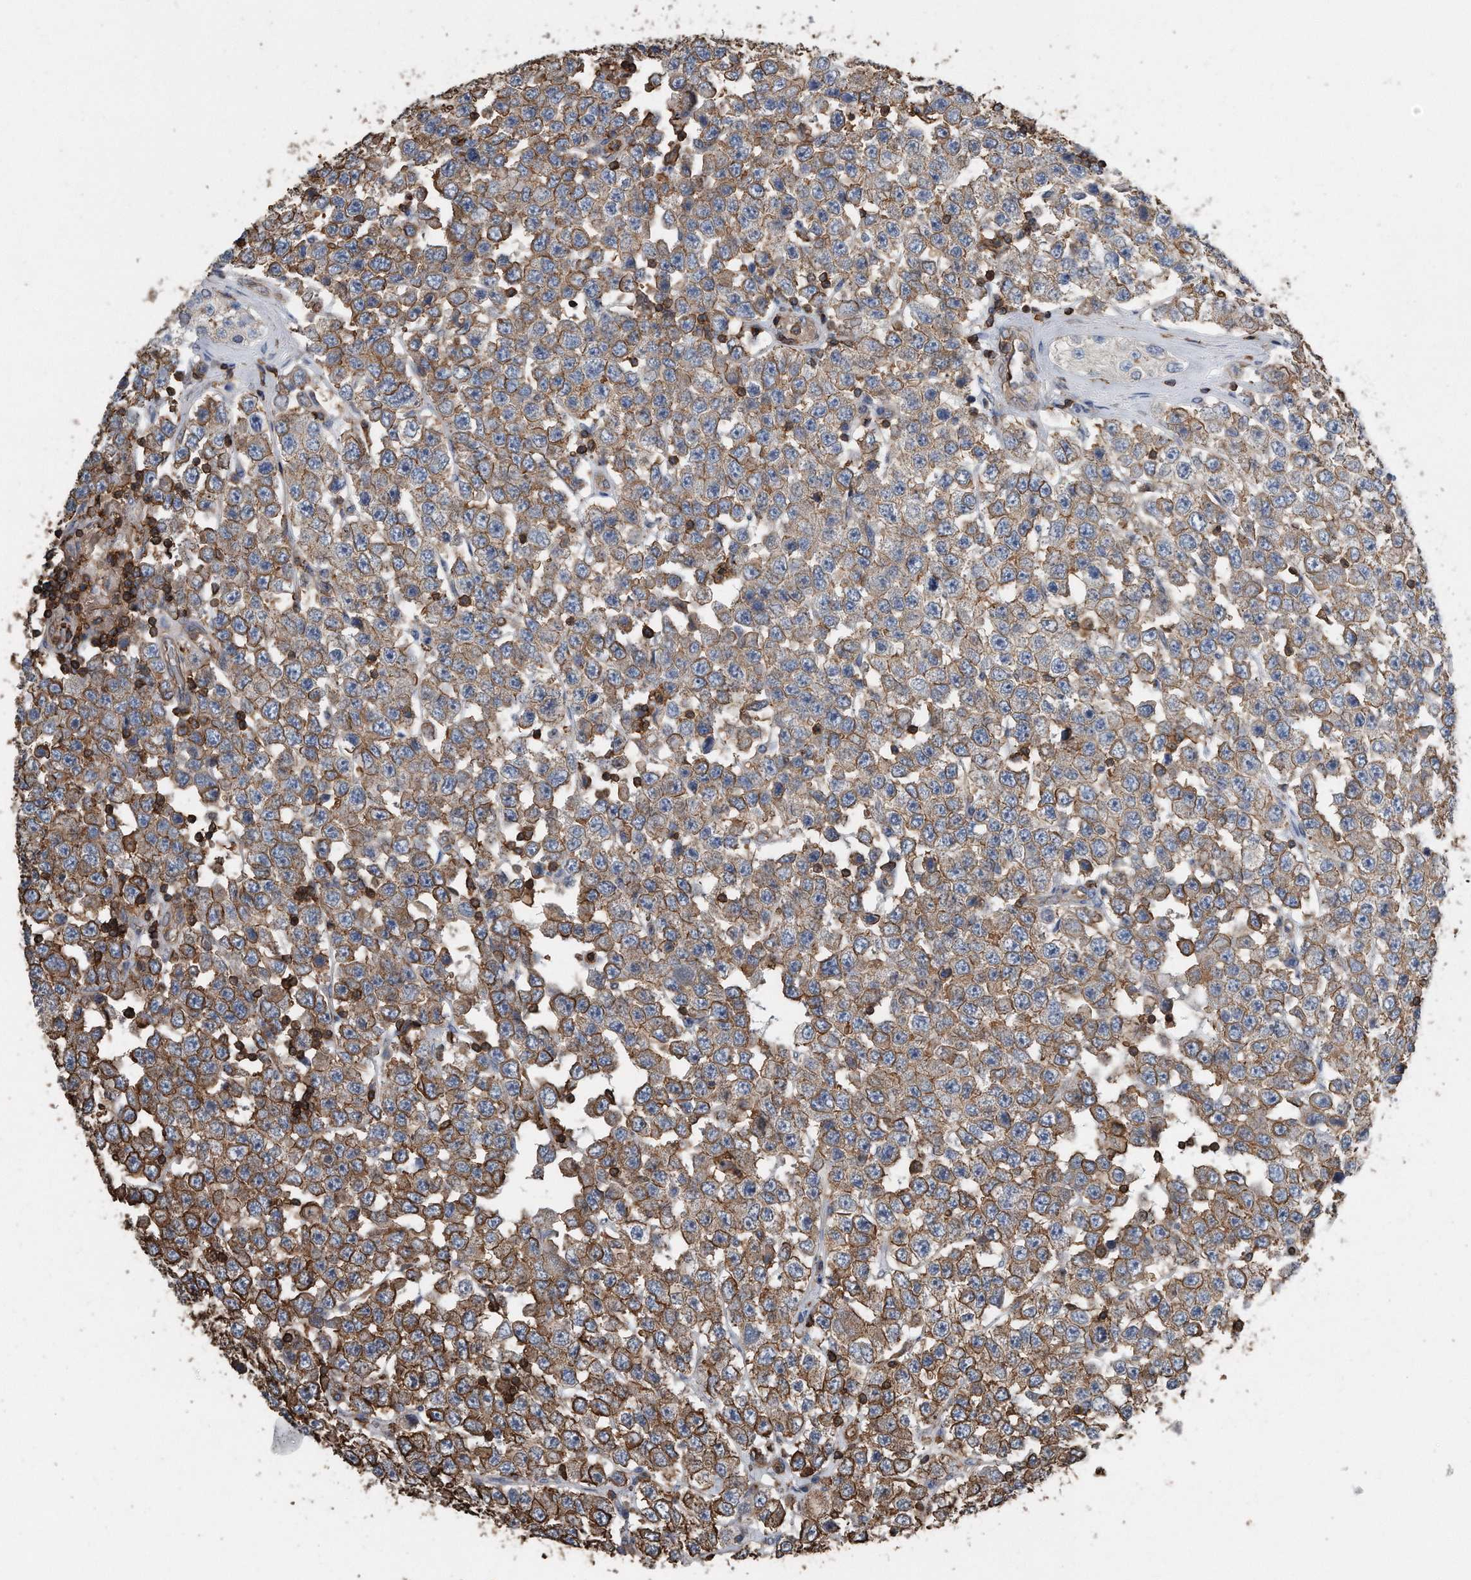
{"staining": {"intensity": "moderate", "quantity": ">75%", "location": "cytoplasmic/membranous"}, "tissue": "testis cancer", "cell_type": "Tumor cells", "image_type": "cancer", "snomed": [{"axis": "morphology", "description": "Seminoma, NOS"}, {"axis": "topography", "description": "Testis"}], "caption": "Protein expression analysis of testis cancer shows moderate cytoplasmic/membranous positivity in about >75% of tumor cells.", "gene": "RSPO3", "patient": {"sex": "male", "age": 28}}